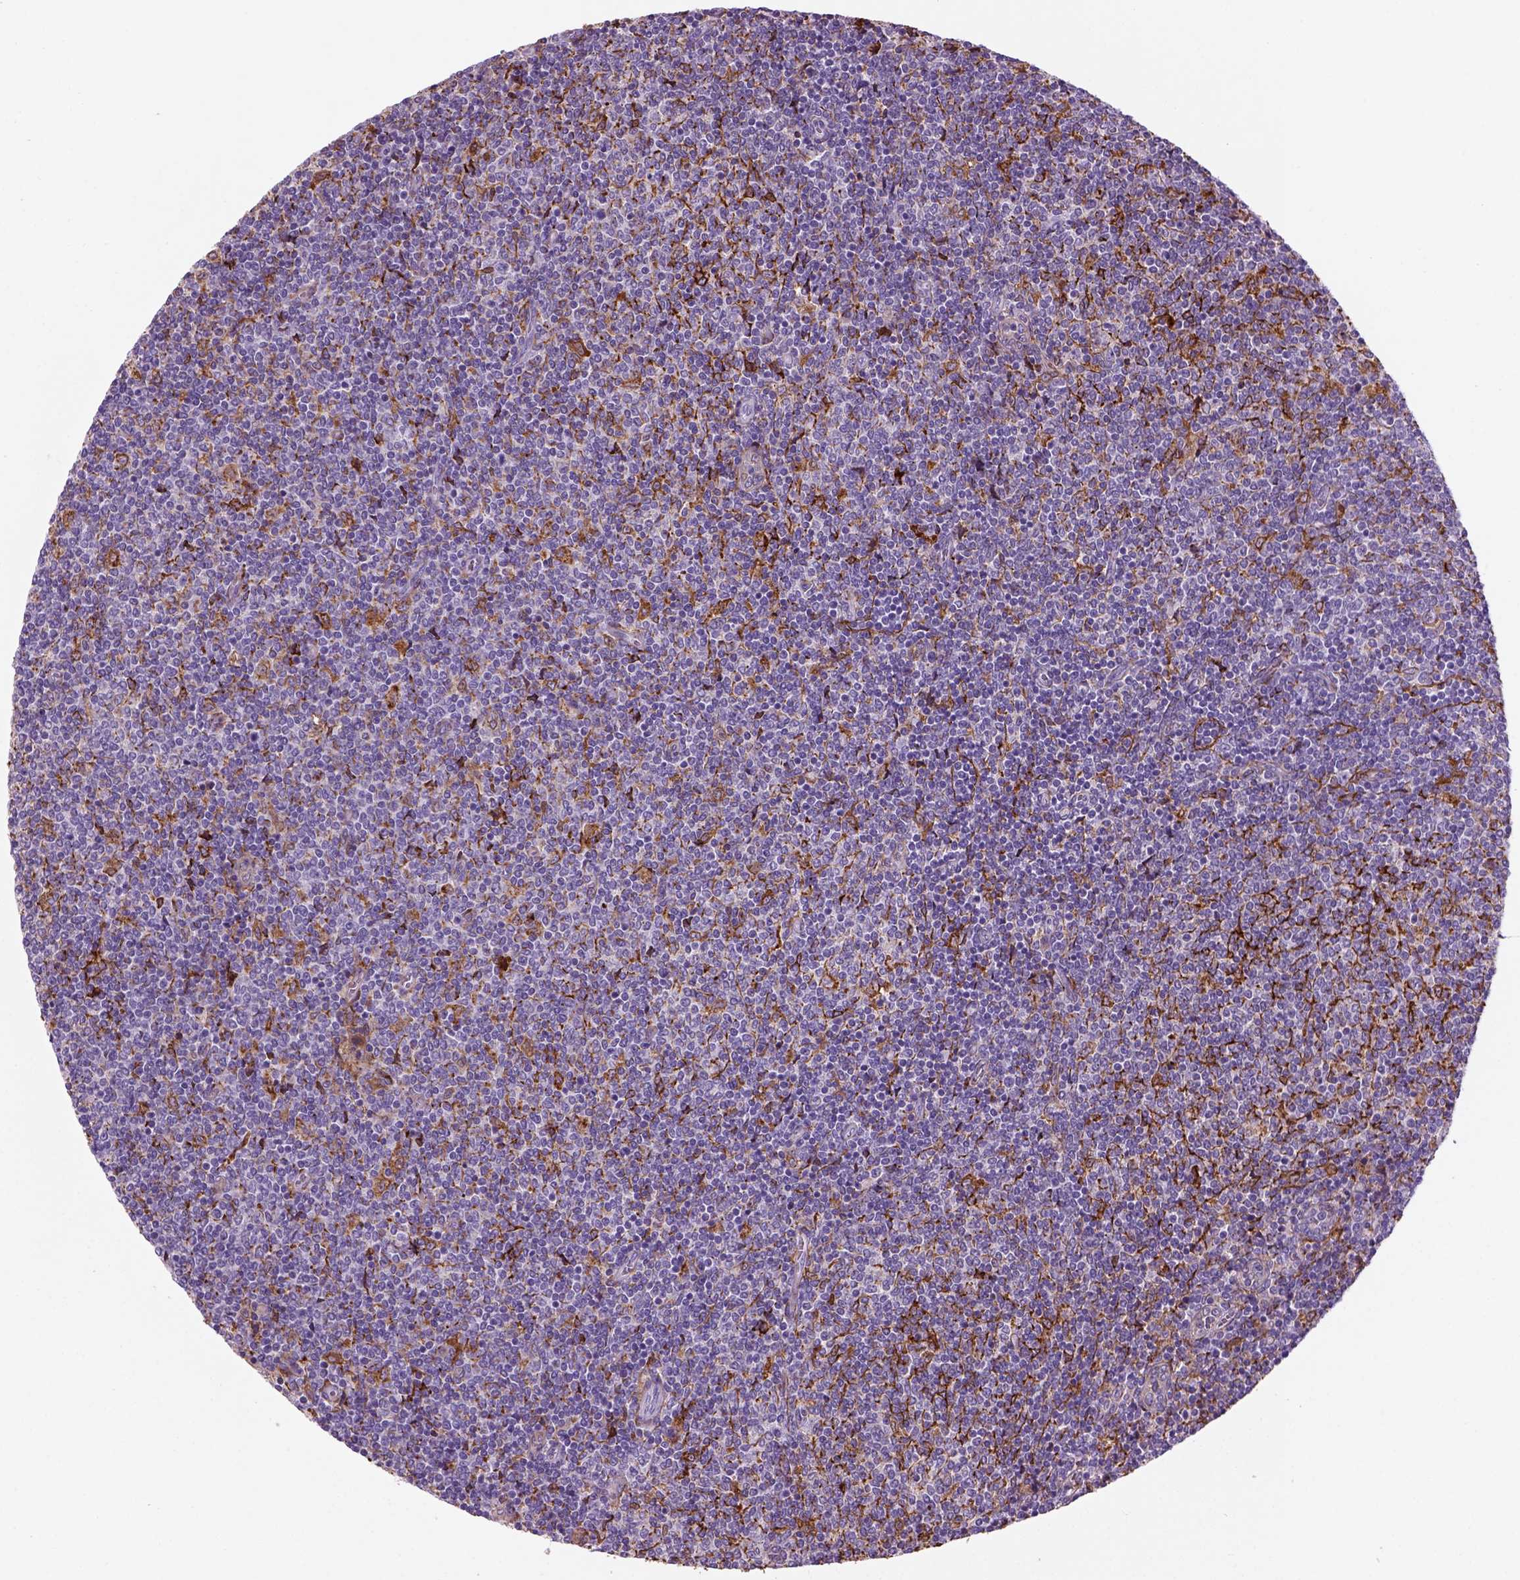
{"staining": {"intensity": "negative", "quantity": "none", "location": "none"}, "tissue": "lymphoma", "cell_type": "Tumor cells", "image_type": "cancer", "snomed": [{"axis": "morphology", "description": "Malignant lymphoma, non-Hodgkin's type, Low grade"}, {"axis": "topography", "description": "Lymph node"}], "caption": "Immunohistochemistry (IHC) histopathology image of low-grade malignant lymphoma, non-Hodgkin's type stained for a protein (brown), which shows no expression in tumor cells. Nuclei are stained in blue.", "gene": "MARCKS", "patient": {"sex": "male", "age": 52}}